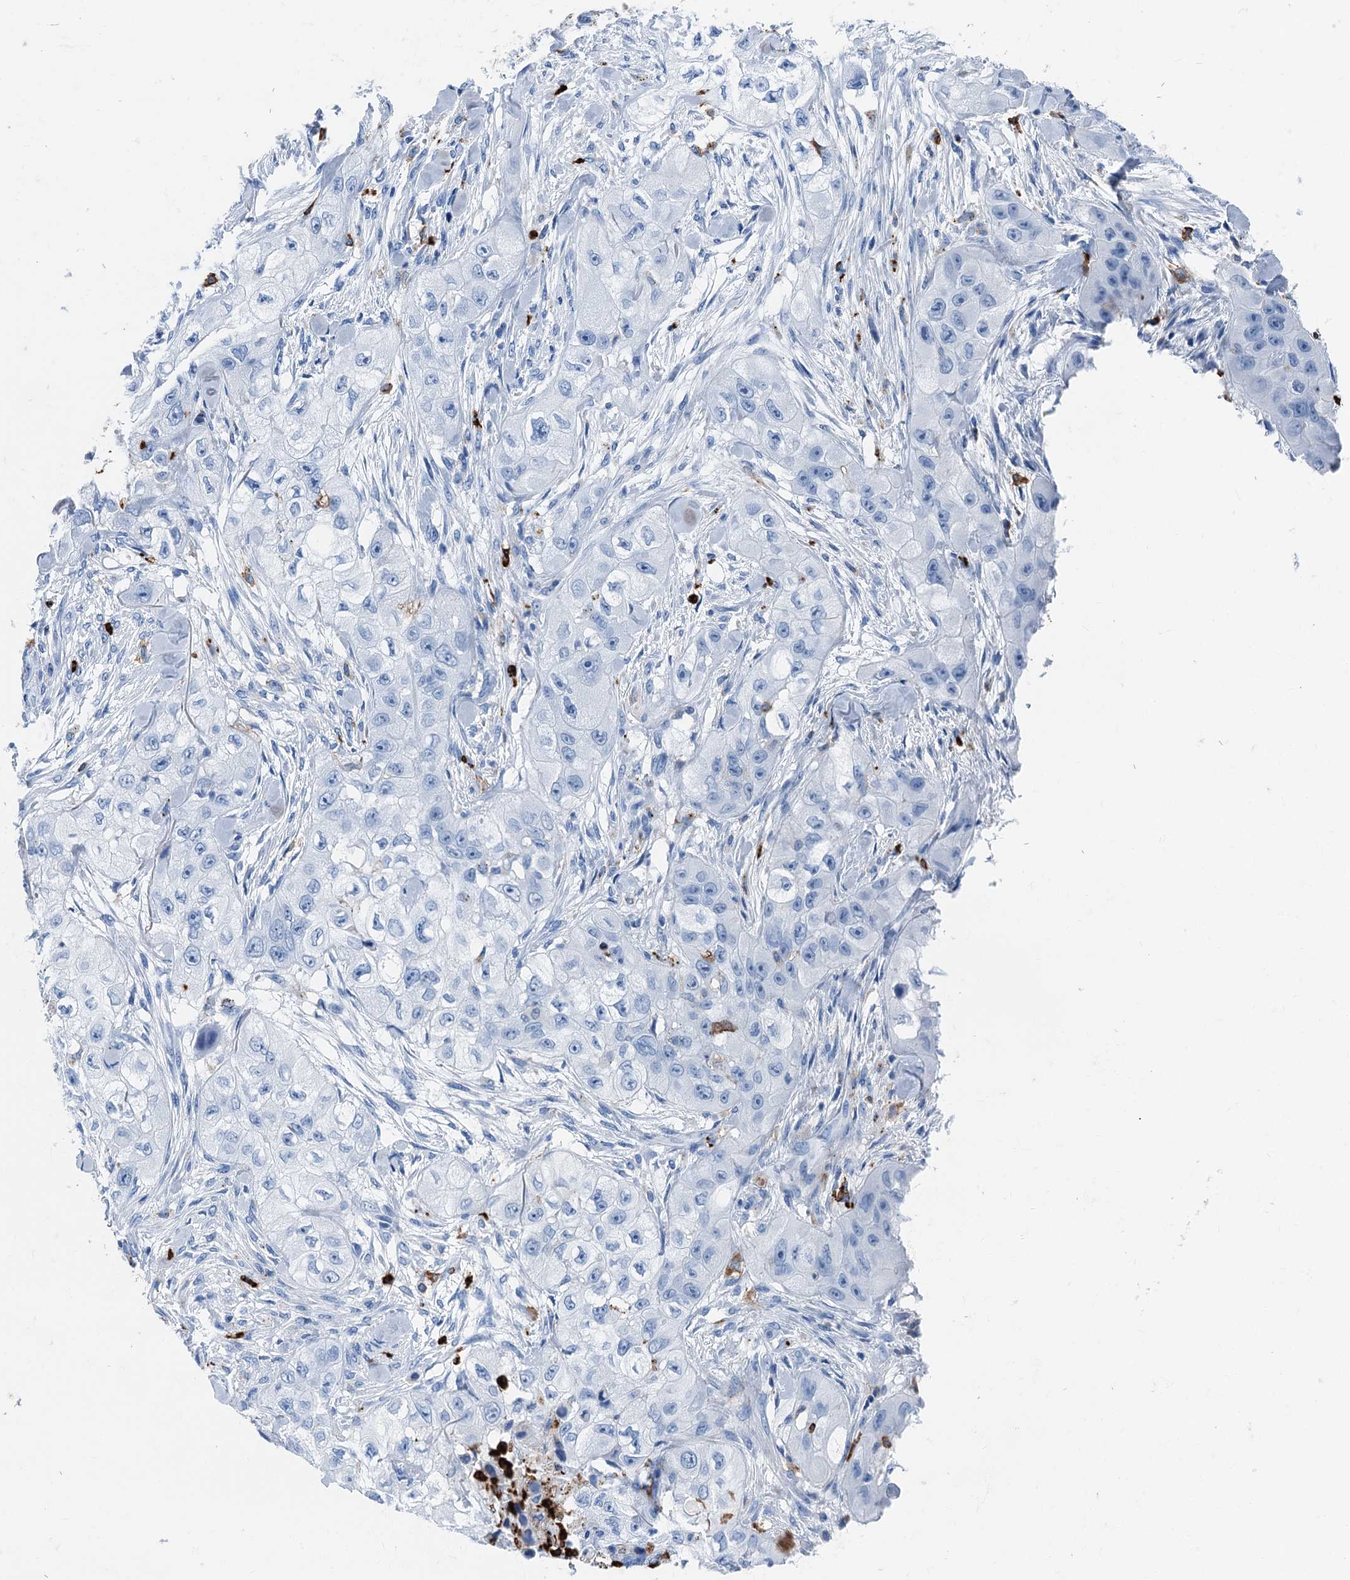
{"staining": {"intensity": "negative", "quantity": "none", "location": "none"}, "tissue": "skin cancer", "cell_type": "Tumor cells", "image_type": "cancer", "snomed": [{"axis": "morphology", "description": "Squamous cell carcinoma, NOS"}, {"axis": "topography", "description": "Skin"}, {"axis": "topography", "description": "Subcutis"}], "caption": "The photomicrograph exhibits no staining of tumor cells in skin cancer.", "gene": "PLAC8", "patient": {"sex": "male", "age": 73}}